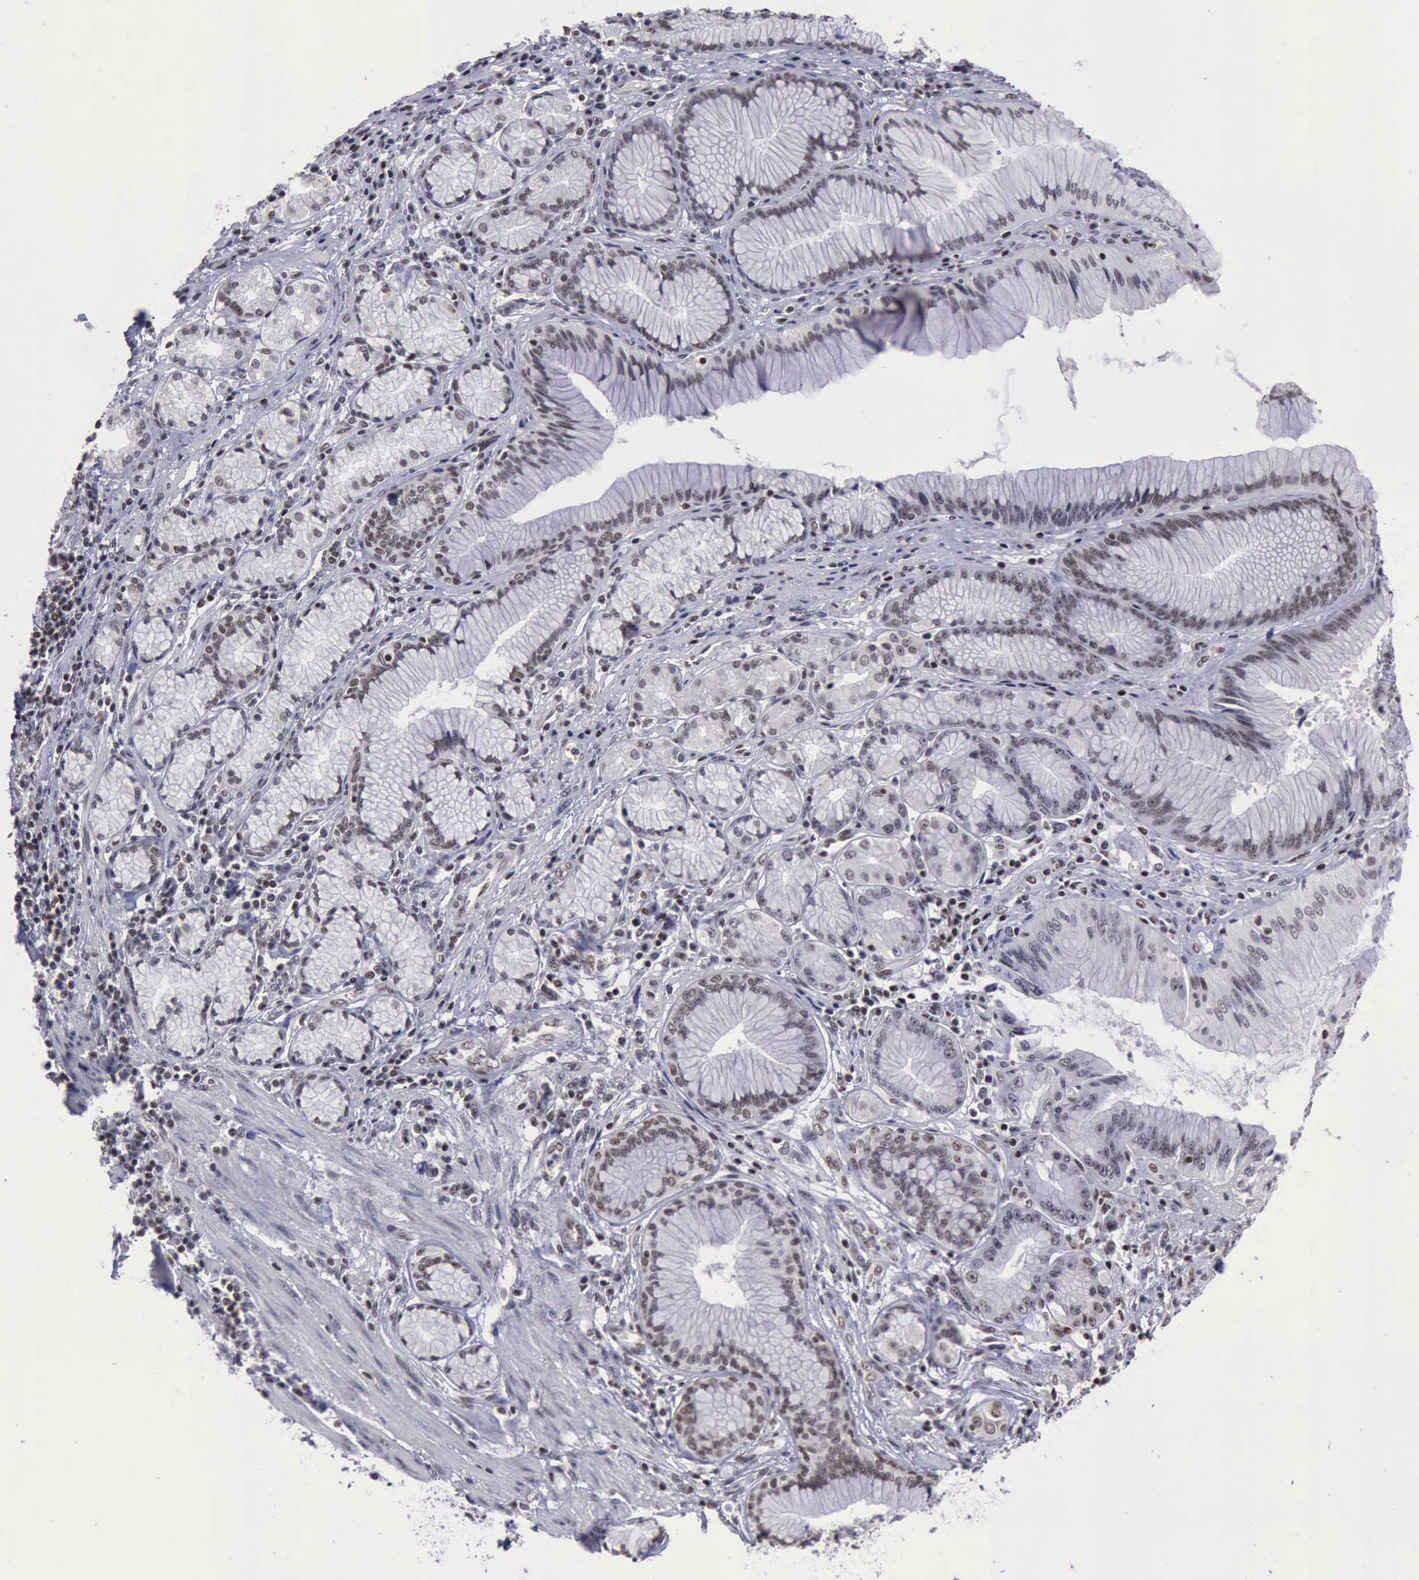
{"staining": {"intensity": "weak", "quantity": "25%-75%", "location": "nuclear"}, "tissue": "stomach cancer", "cell_type": "Tumor cells", "image_type": "cancer", "snomed": [{"axis": "morphology", "description": "Adenocarcinoma, NOS"}, {"axis": "topography", "description": "Pancreas"}, {"axis": "topography", "description": "Stomach, upper"}], "caption": "Tumor cells reveal weak nuclear staining in about 25%-75% of cells in stomach cancer (adenocarcinoma).", "gene": "YY1", "patient": {"sex": "male", "age": 77}}